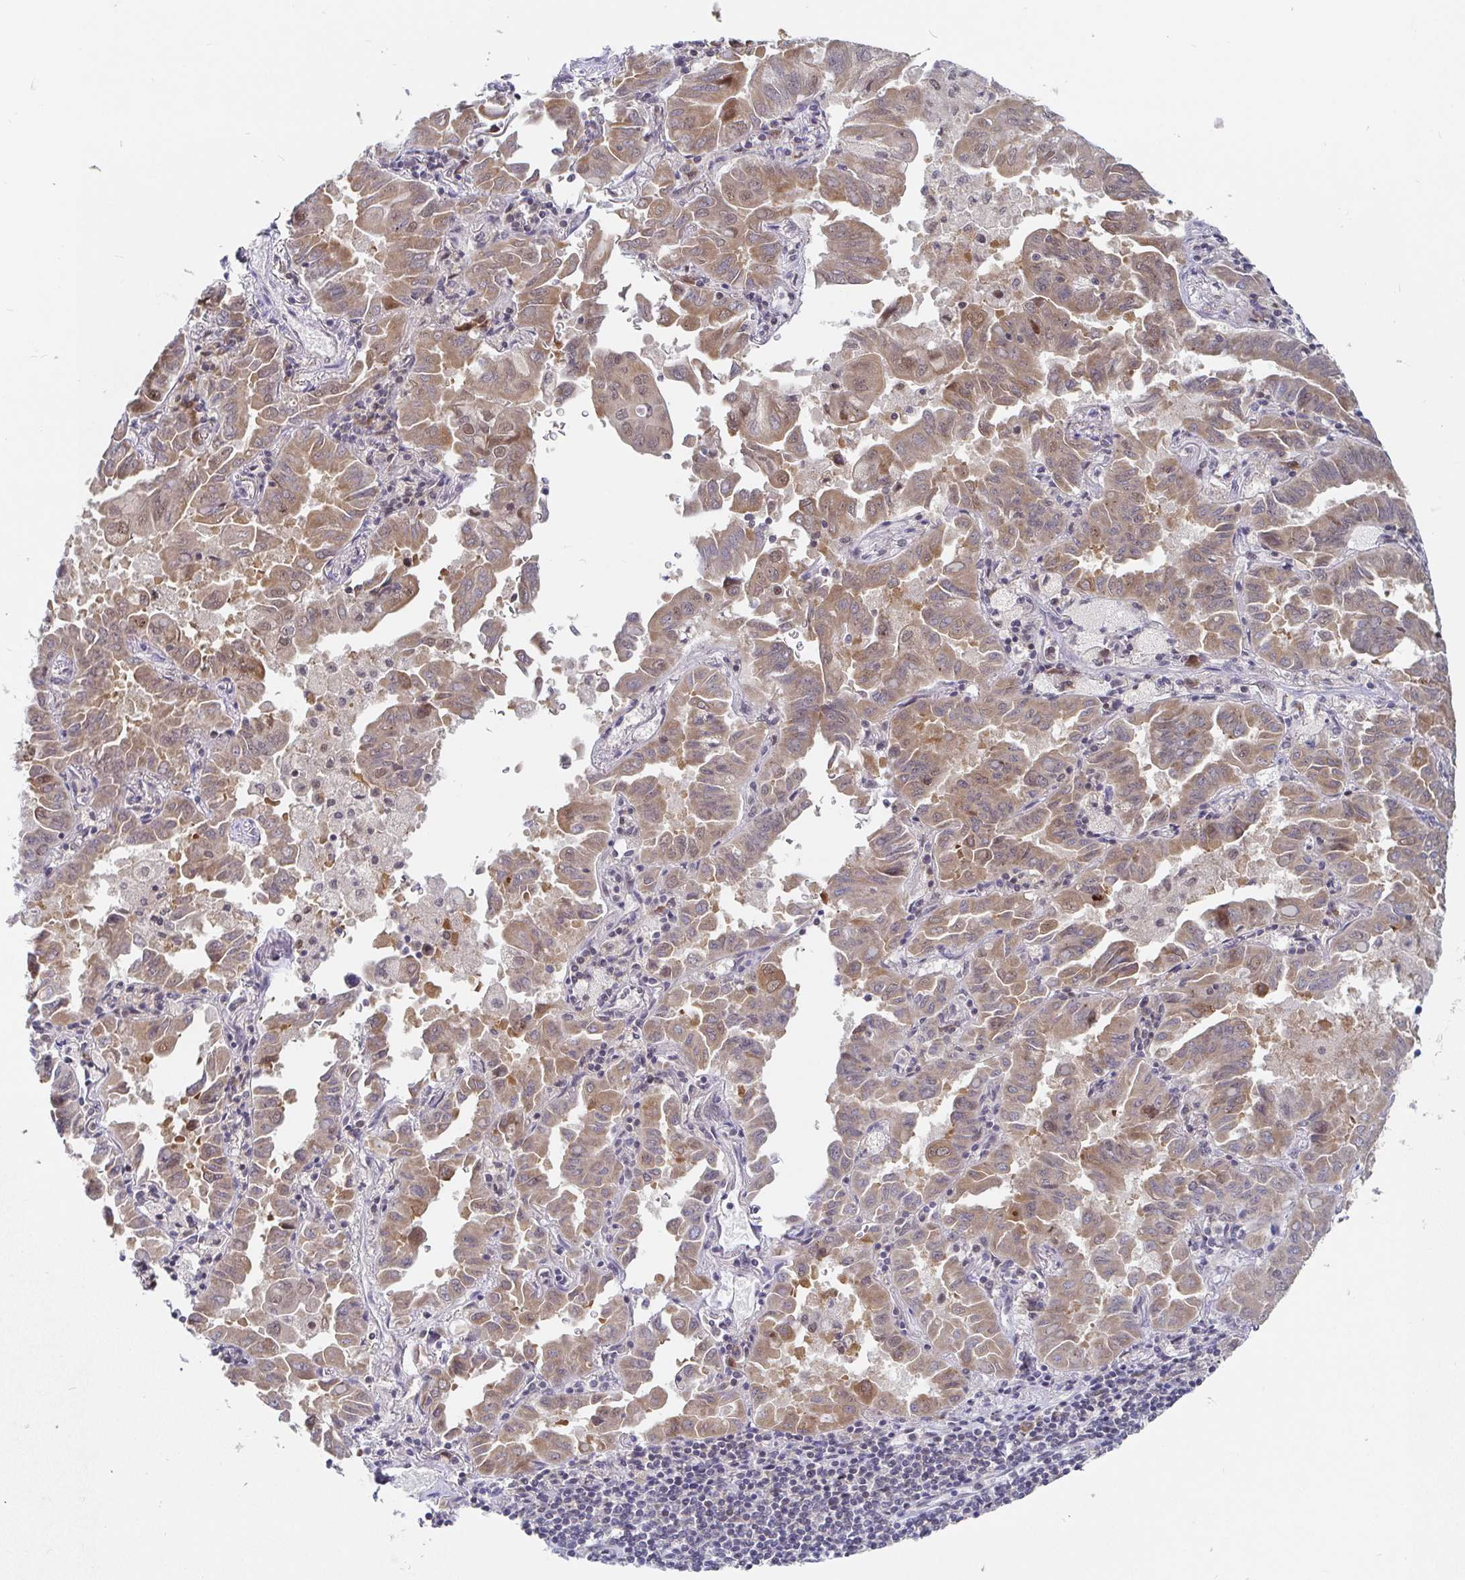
{"staining": {"intensity": "moderate", "quantity": ">75%", "location": "cytoplasmic/membranous"}, "tissue": "lung cancer", "cell_type": "Tumor cells", "image_type": "cancer", "snomed": [{"axis": "morphology", "description": "Adenocarcinoma, NOS"}, {"axis": "topography", "description": "Lung"}], "caption": "Human lung cancer stained with a brown dye exhibits moderate cytoplasmic/membranous positive staining in approximately >75% of tumor cells.", "gene": "ALG1", "patient": {"sex": "male", "age": 64}}